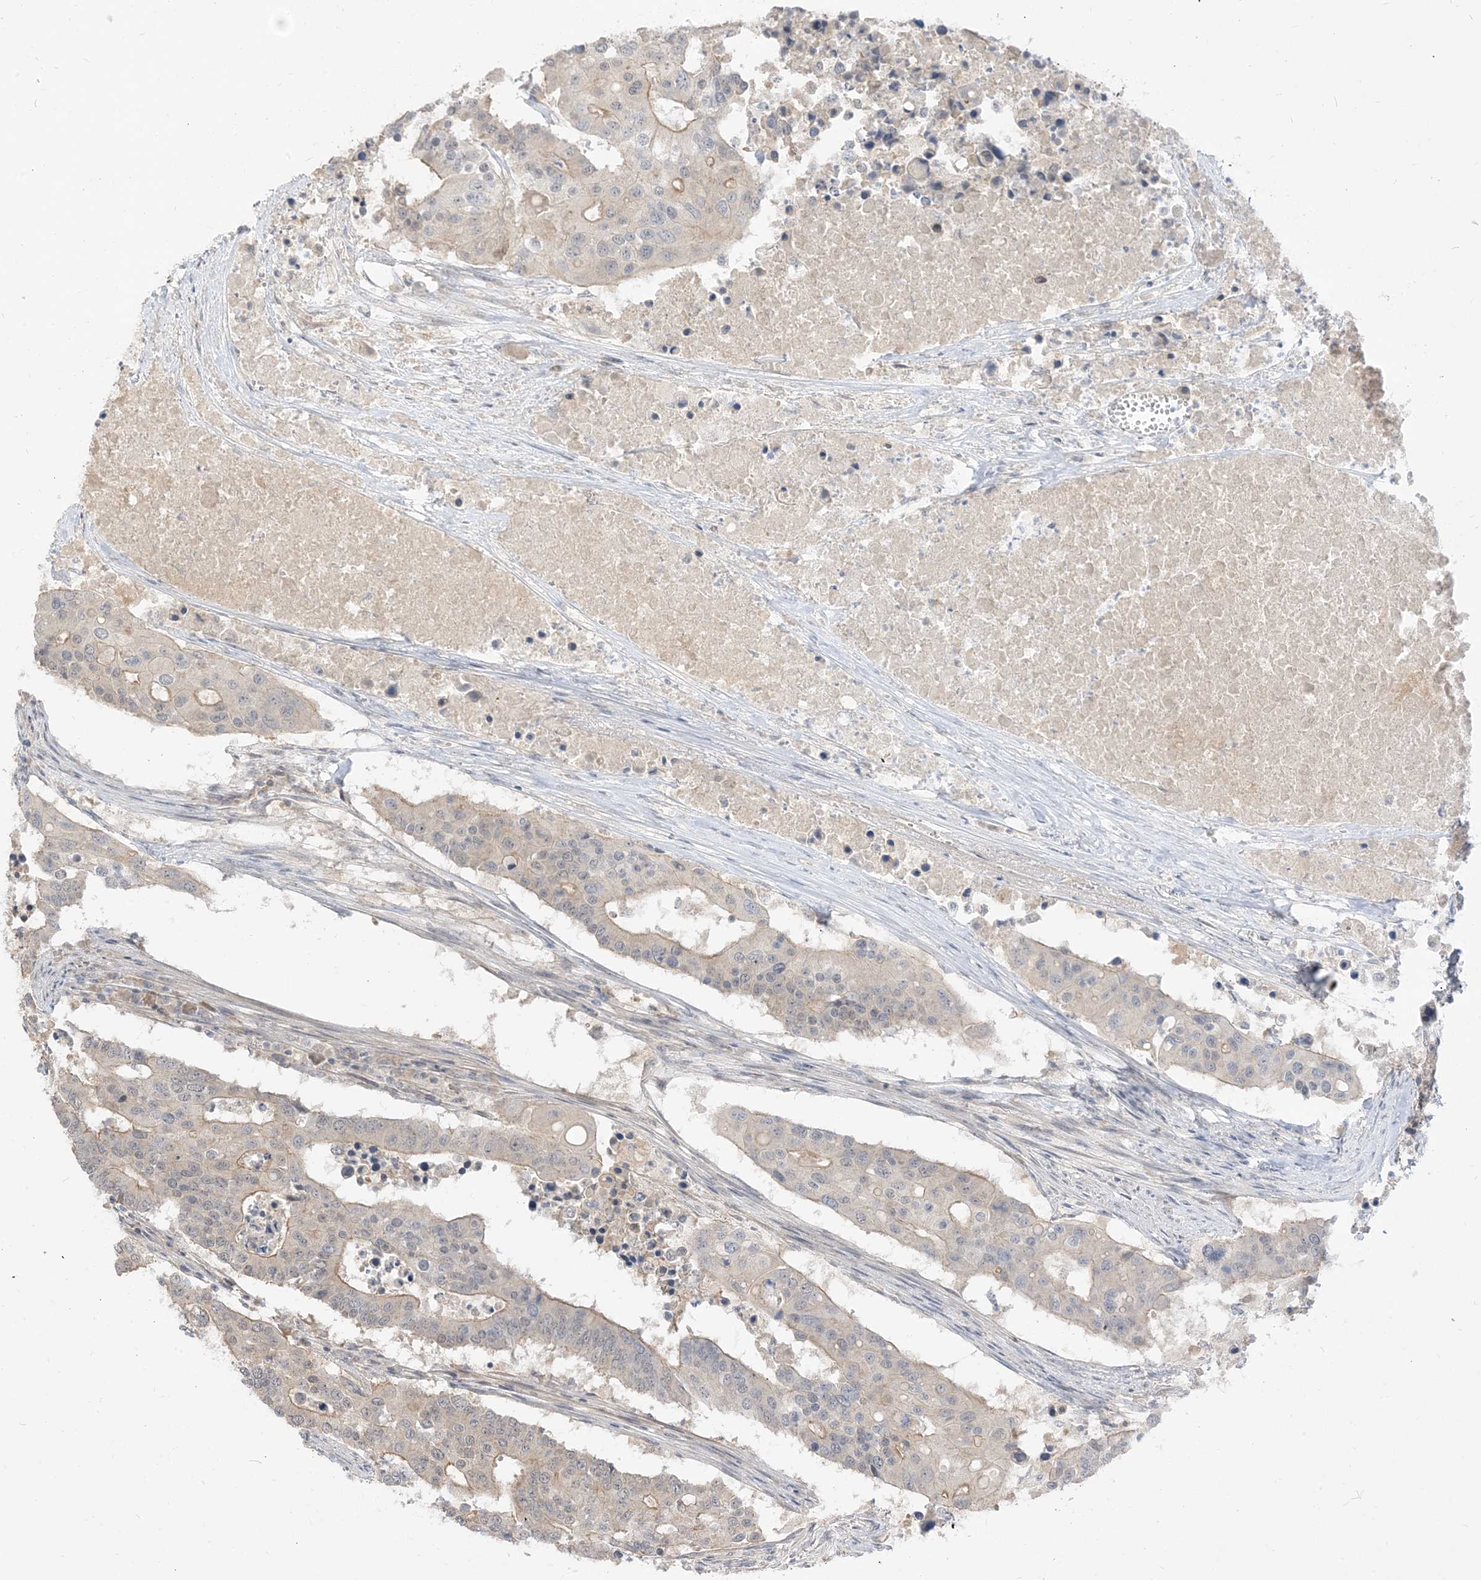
{"staining": {"intensity": "negative", "quantity": "none", "location": "none"}, "tissue": "colorectal cancer", "cell_type": "Tumor cells", "image_type": "cancer", "snomed": [{"axis": "morphology", "description": "Adenocarcinoma, NOS"}, {"axis": "topography", "description": "Colon"}], "caption": "An immunohistochemistry (IHC) histopathology image of colorectal cancer is shown. There is no staining in tumor cells of colorectal cancer.", "gene": "TBCC", "patient": {"sex": "male", "age": 77}}